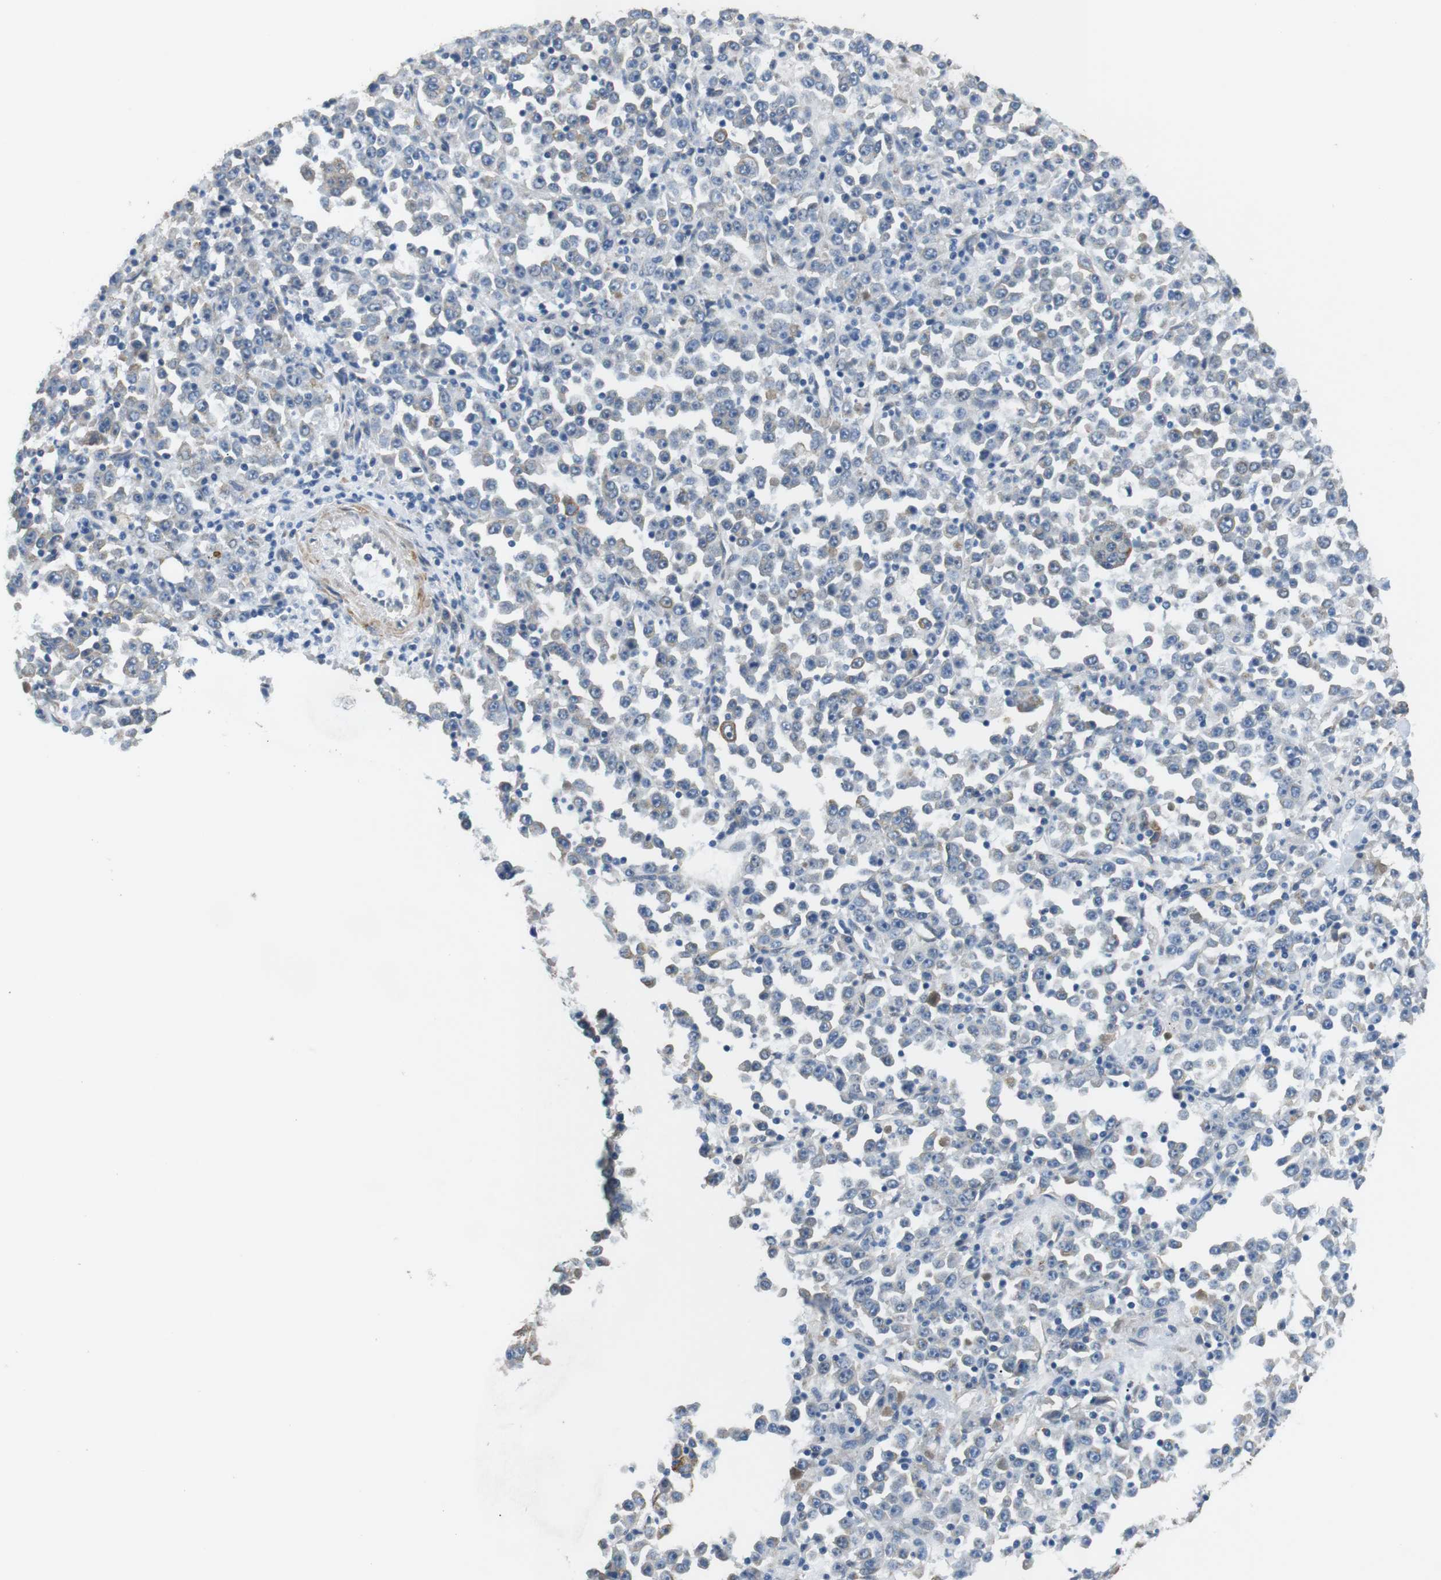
{"staining": {"intensity": "negative", "quantity": "none", "location": "none"}, "tissue": "stomach cancer", "cell_type": "Tumor cells", "image_type": "cancer", "snomed": [{"axis": "morphology", "description": "Normal tissue, NOS"}, {"axis": "morphology", "description": "Adenocarcinoma, NOS"}, {"axis": "topography", "description": "Stomach, upper"}, {"axis": "topography", "description": "Stomach"}], "caption": "Immunohistochemistry (IHC) micrograph of adenocarcinoma (stomach) stained for a protein (brown), which displays no positivity in tumor cells.", "gene": "UNC5CL", "patient": {"sex": "male", "age": 59}}